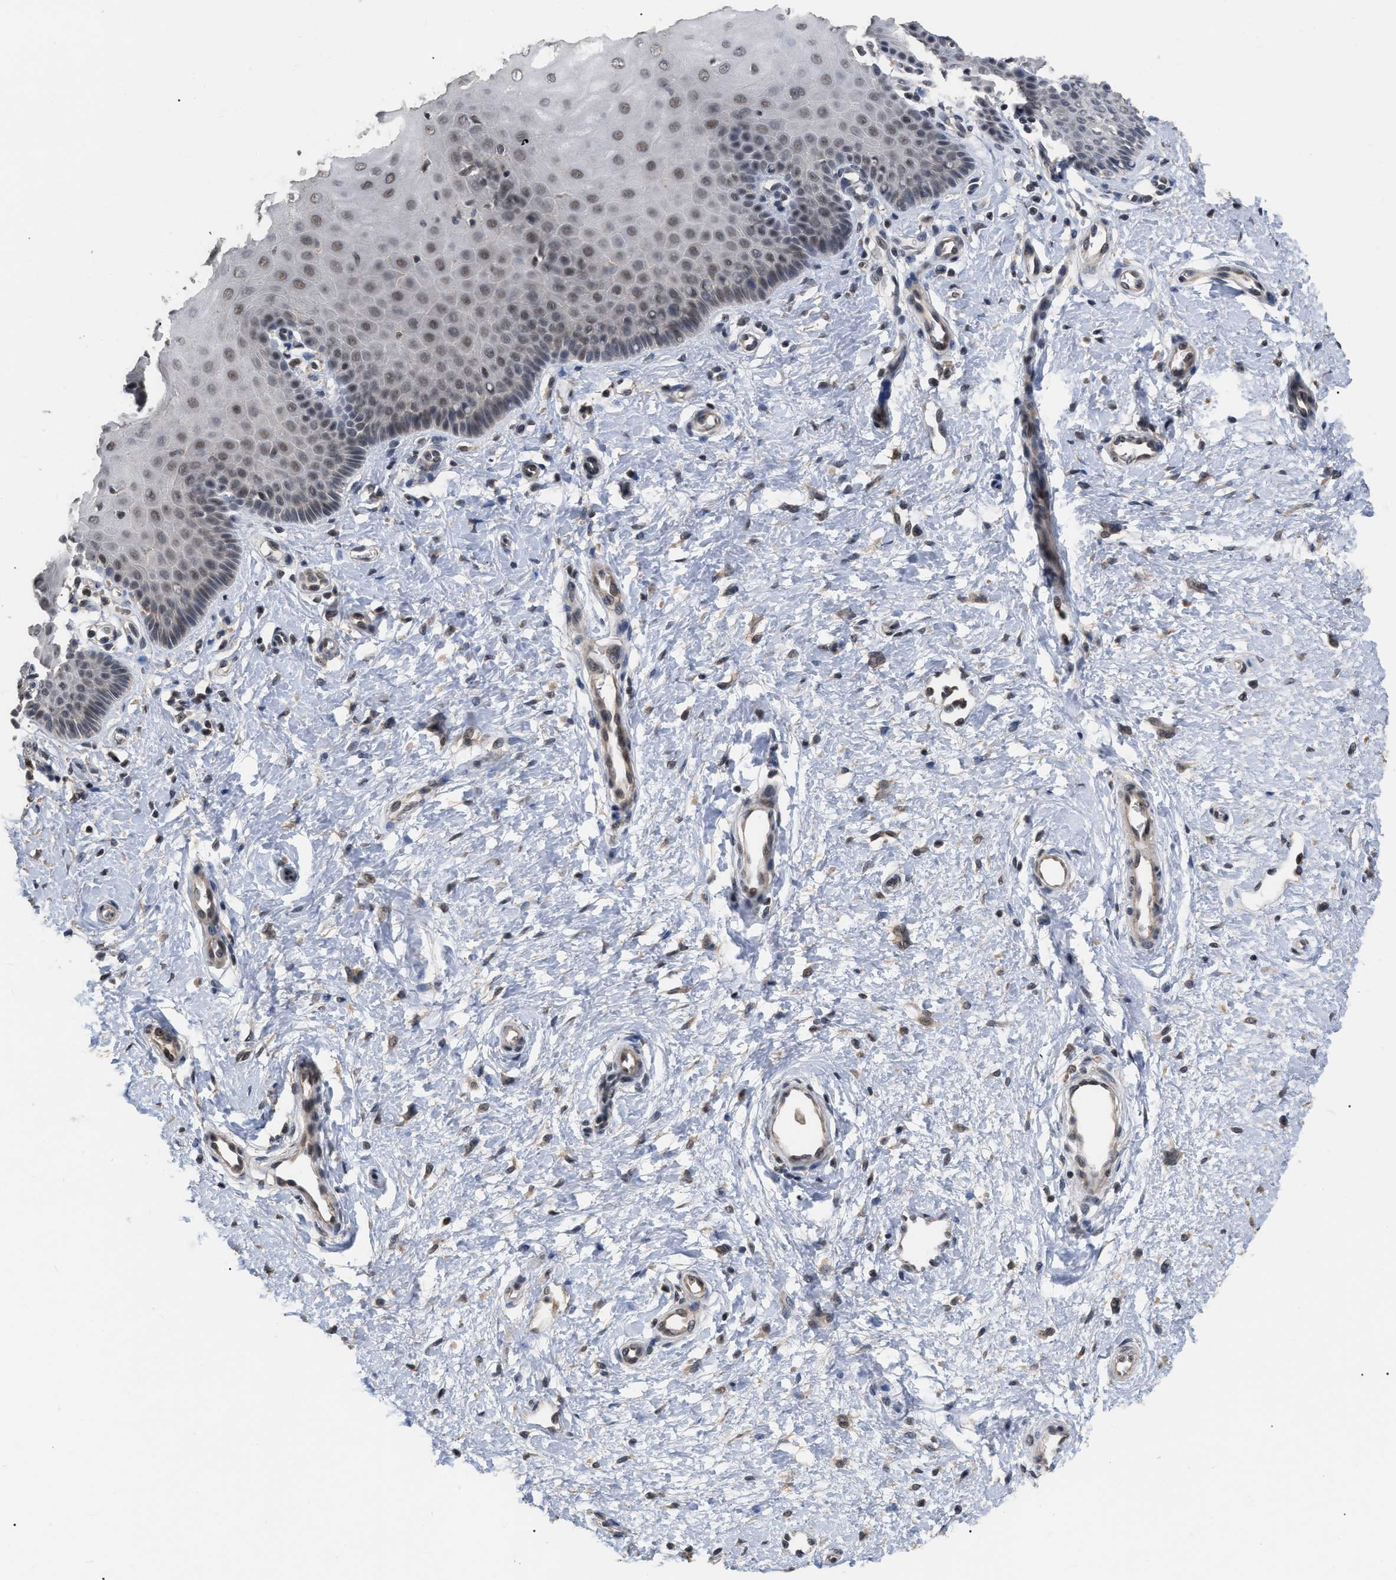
{"staining": {"intensity": "moderate", "quantity": ">75%", "location": "nuclear"}, "tissue": "cervix", "cell_type": "Squamous epithelial cells", "image_type": "normal", "snomed": [{"axis": "morphology", "description": "Normal tissue, NOS"}, {"axis": "topography", "description": "Cervix"}], "caption": "The immunohistochemical stain shows moderate nuclear staining in squamous epithelial cells of normal cervix. (DAB (3,3'-diaminobenzidine) IHC, brown staining for protein, blue staining for nuclei).", "gene": "JAZF1", "patient": {"sex": "female", "age": 55}}